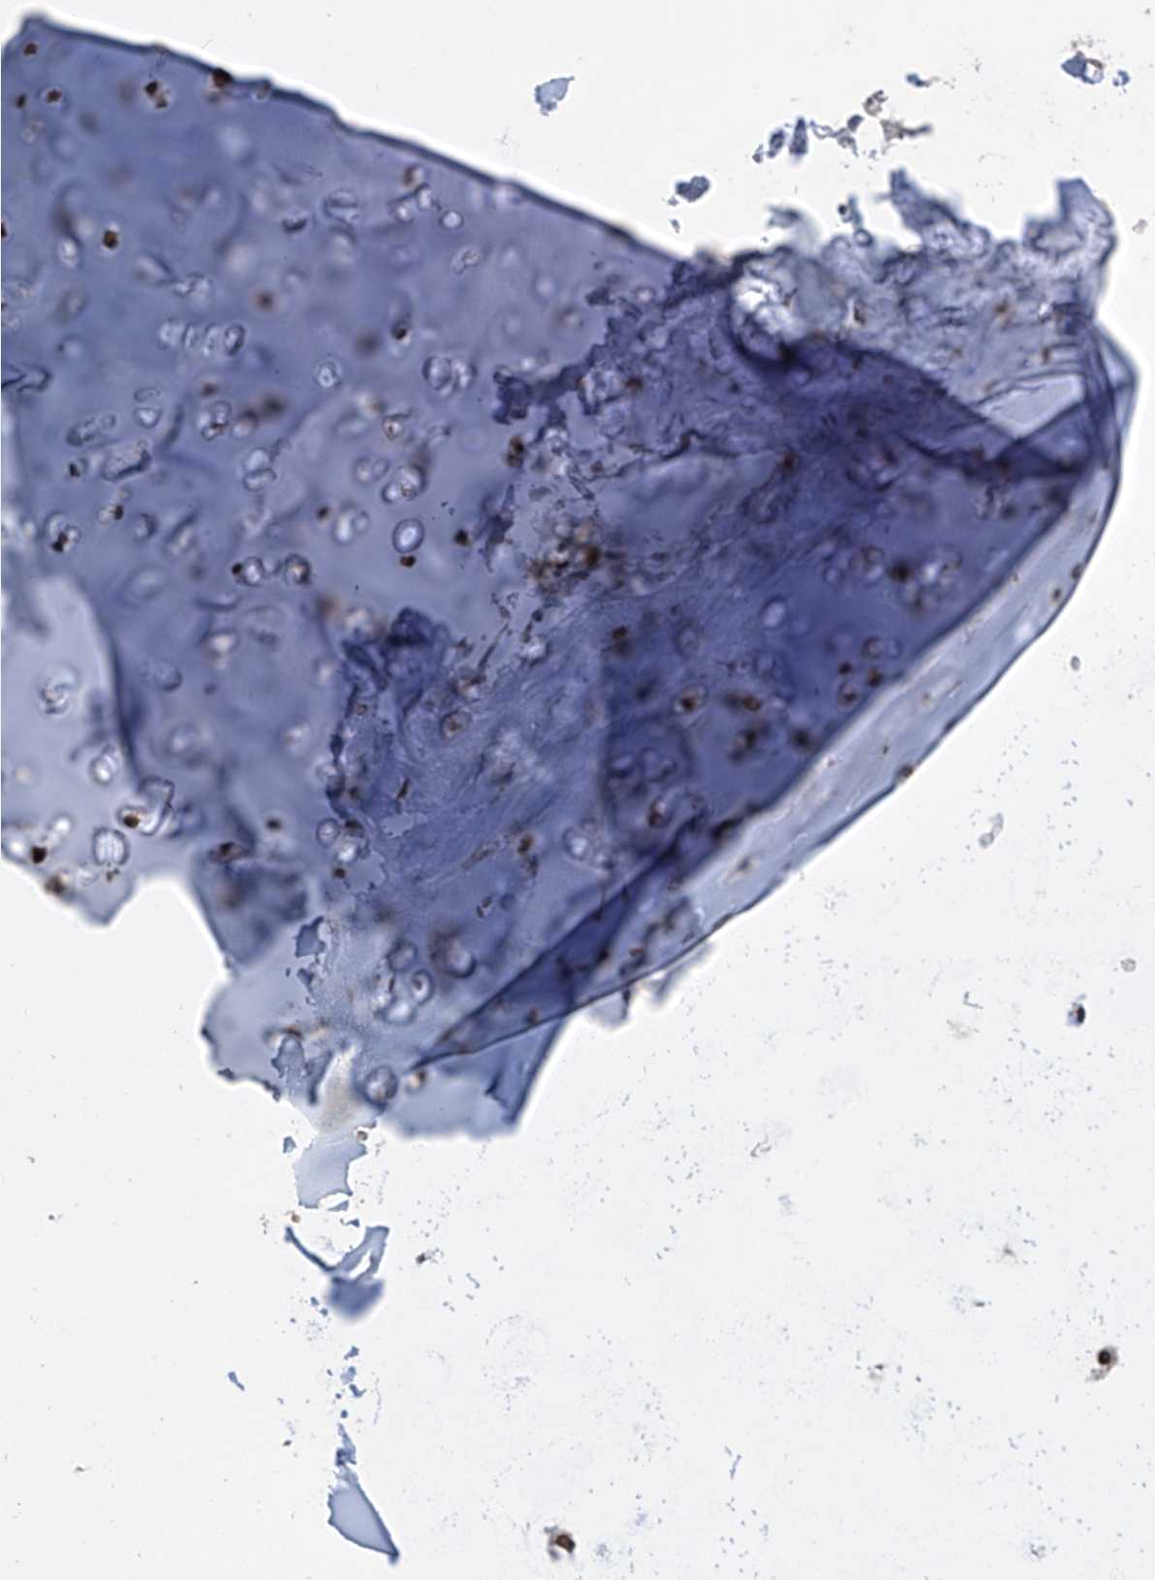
{"staining": {"intensity": "negative", "quantity": "none", "location": "none"}, "tissue": "adipose tissue", "cell_type": "Adipocytes", "image_type": "normal", "snomed": [{"axis": "morphology", "description": "Normal tissue, NOS"}, {"axis": "morphology", "description": "Basal cell carcinoma"}, {"axis": "topography", "description": "Cartilage tissue"}, {"axis": "topography", "description": "Nasopharynx"}, {"axis": "topography", "description": "Oral tissue"}], "caption": "Adipose tissue was stained to show a protein in brown. There is no significant positivity in adipocytes. Brightfield microscopy of immunohistochemistry stained with DAB (brown) and hematoxylin (blue), captured at high magnification.", "gene": "CETN1", "patient": {"sex": "female", "age": 77}}